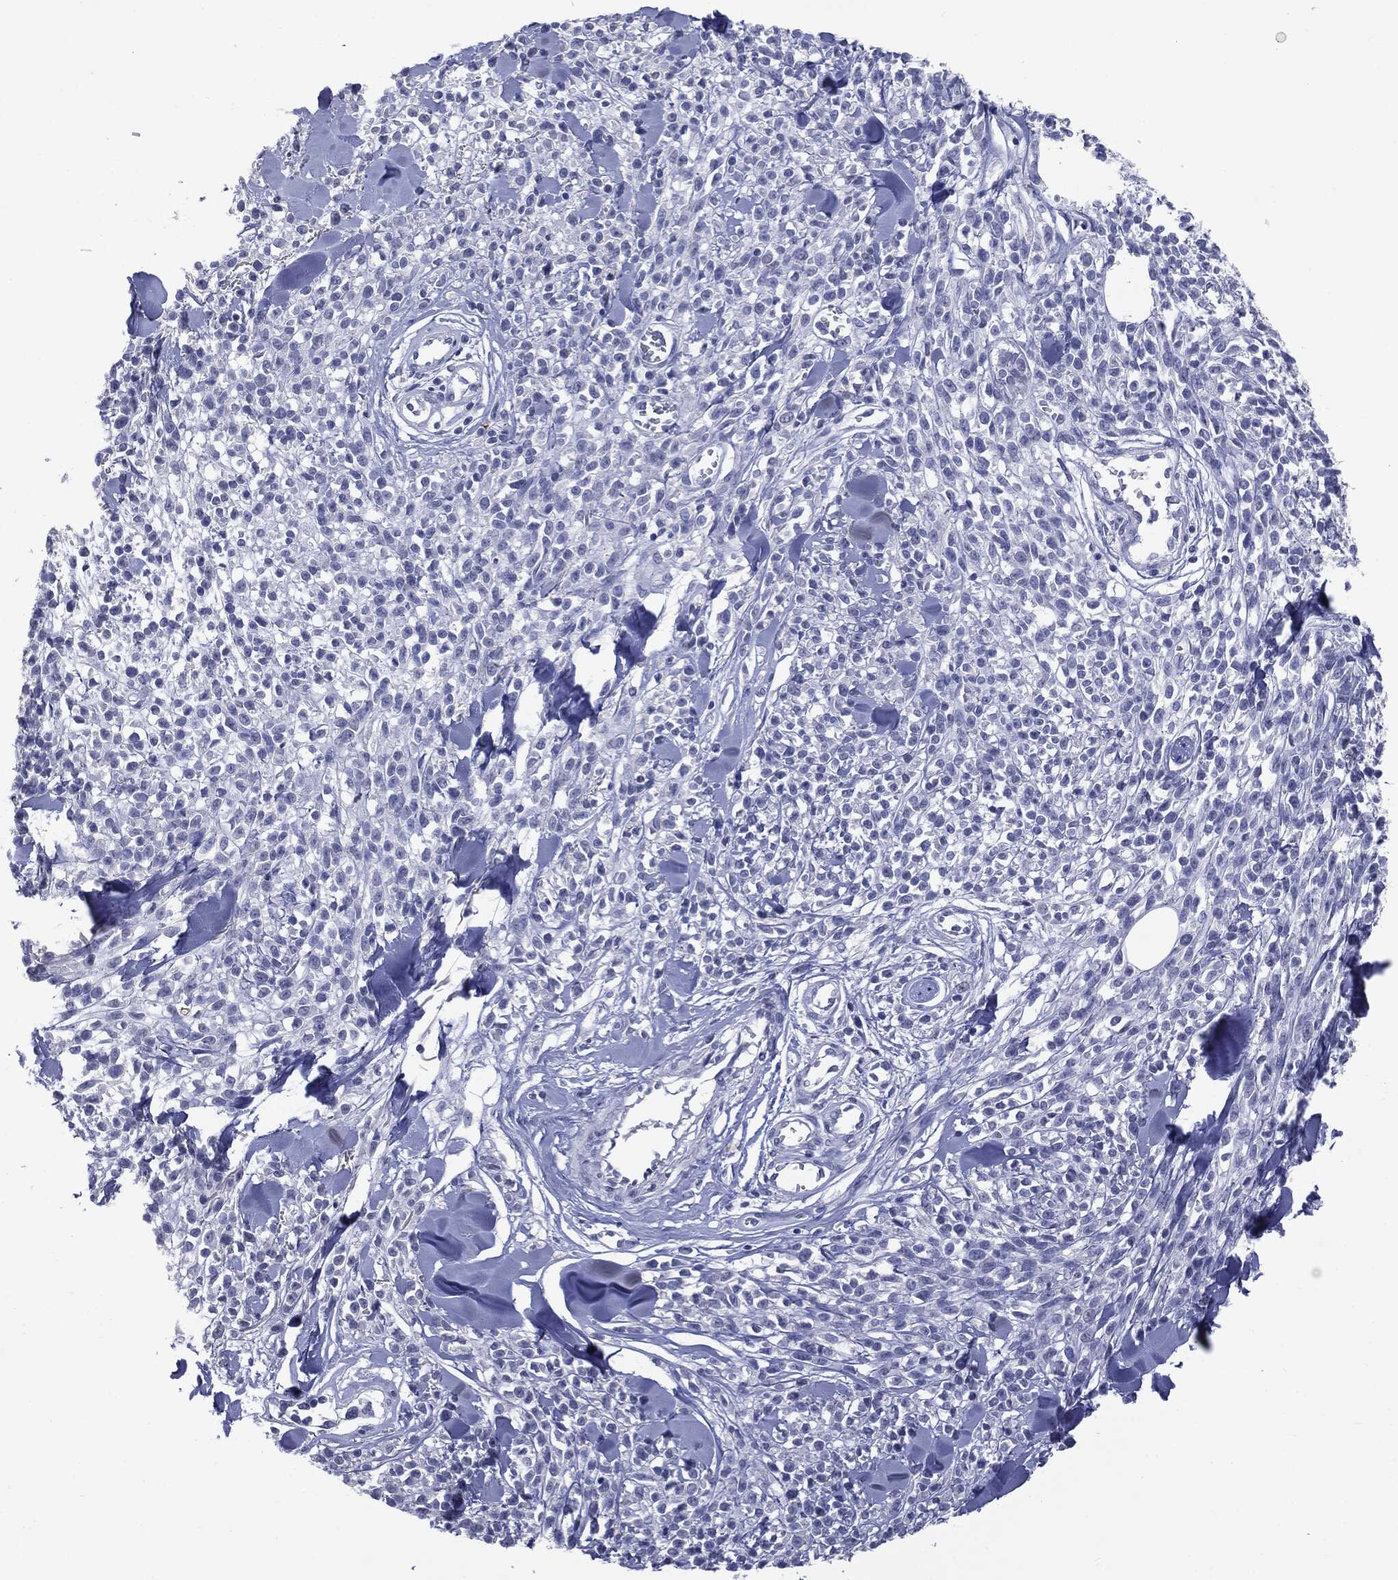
{"staining": {"intensity": "negative", "quantity": "none", "location": "none"}, "tissue": "melanoma", "cell_type": "Tumor cells", "image_type": "cancer", "snomed": [{"axis": "morphology", "description": "Malignant melanoma, NOS"}, {"axis": "topography", "description": "Skin"}, {"axis": "topography", "description": "Skin of trunk"}], "caption": "An image of human malignant melanoma is negative for staining in tumor cells.", "gene": "TSHB", "patient": {"sex": "male", "age": 74}}